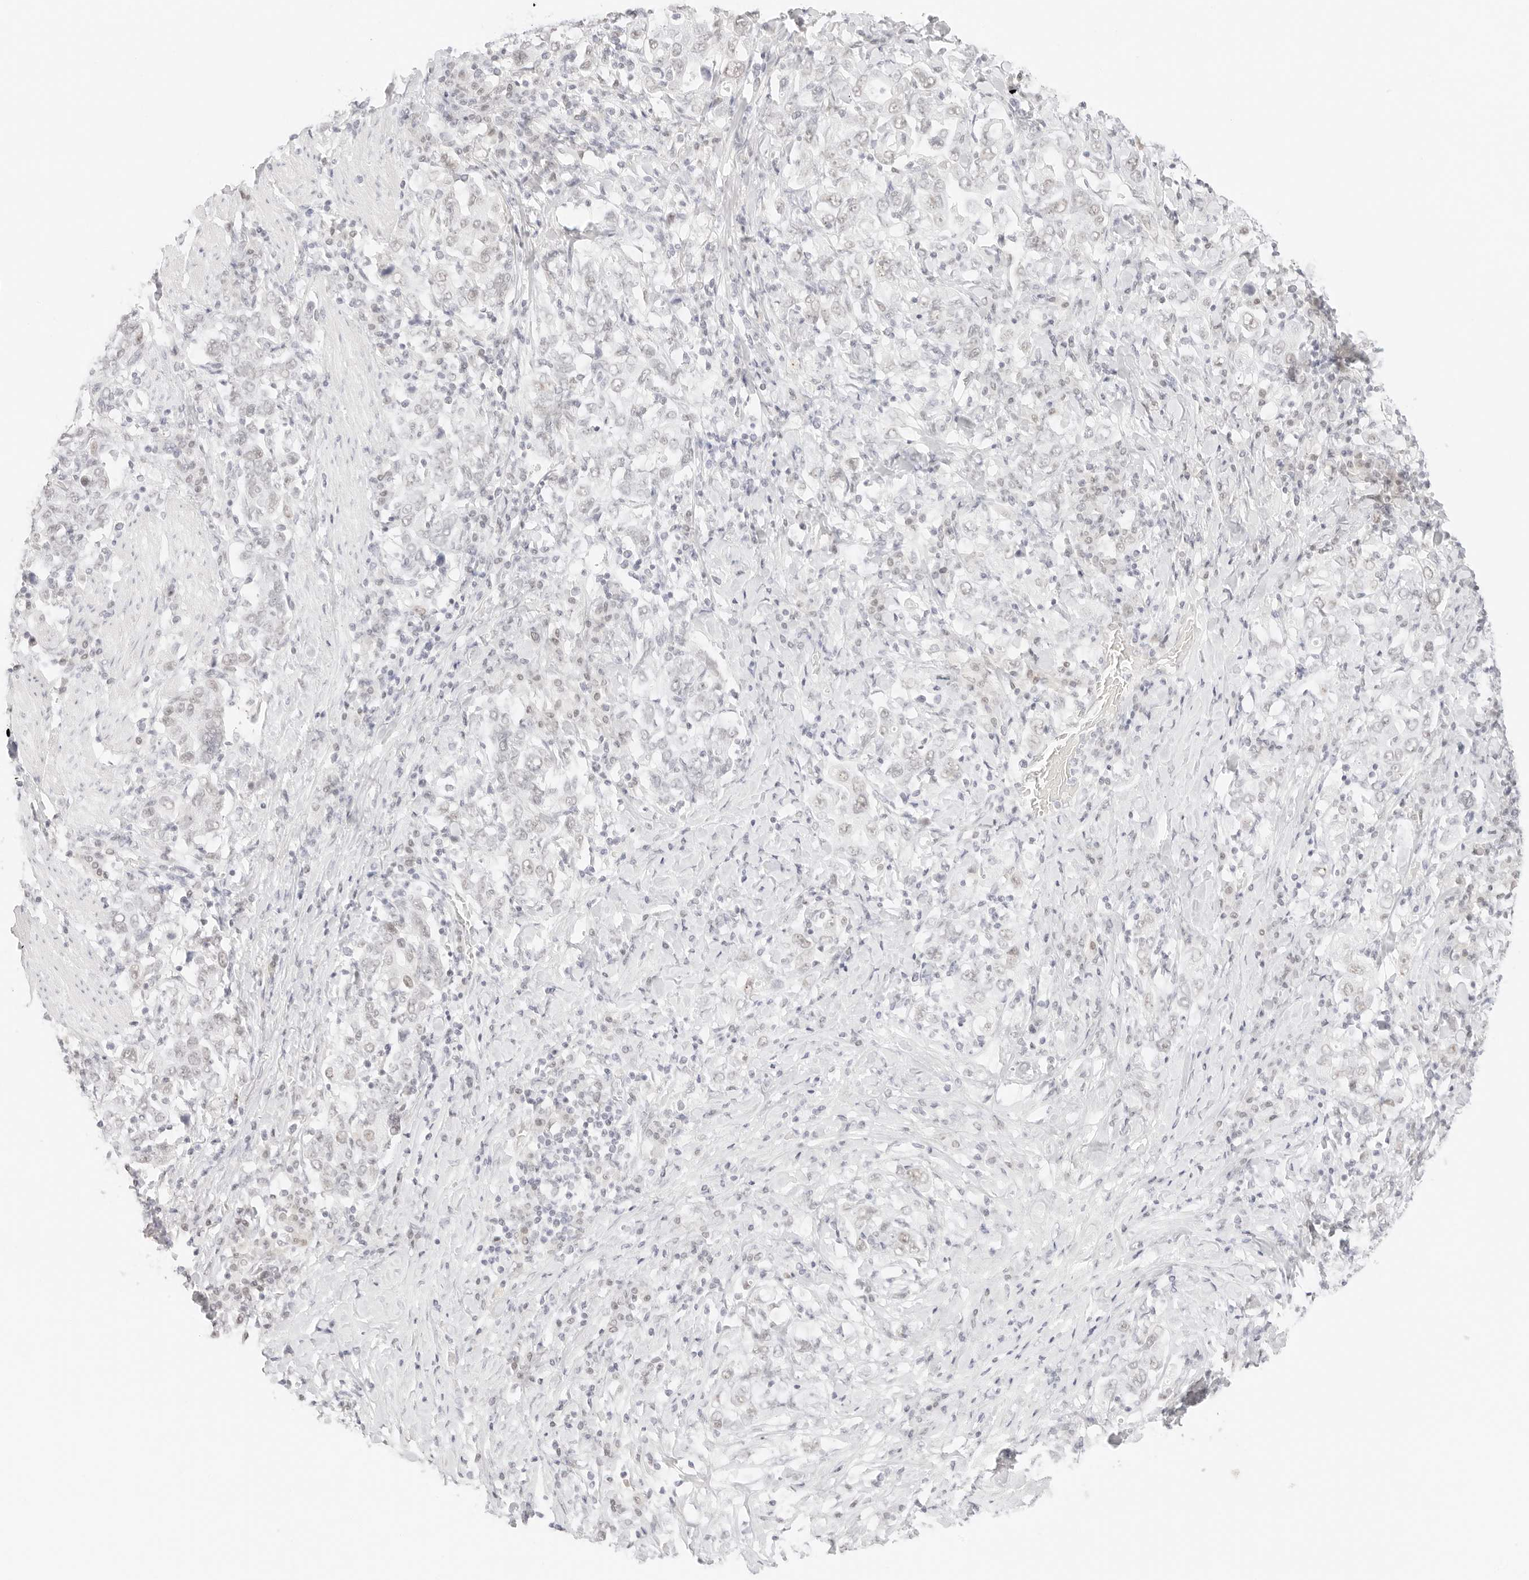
{"staining": {"intensity": "negative", "quantity": "none", "location": "none"}, "tissue": "stomach cancer", "cell_type": "Tumor cells", "image_type": "cancer", "snomed": [{"axis": "morphology", "description": "Adenocarcinoma, NOS"}, {"axis": "topography", "description": "Stomach, upper"}], "caption": "The immunohistochemistry (IHC) micrograph has no significant expression in tumor cells of stomach adenocarcinoma tissue.", "gene": "ITGA6", "patient": {"sex": "male", "age": 62}}